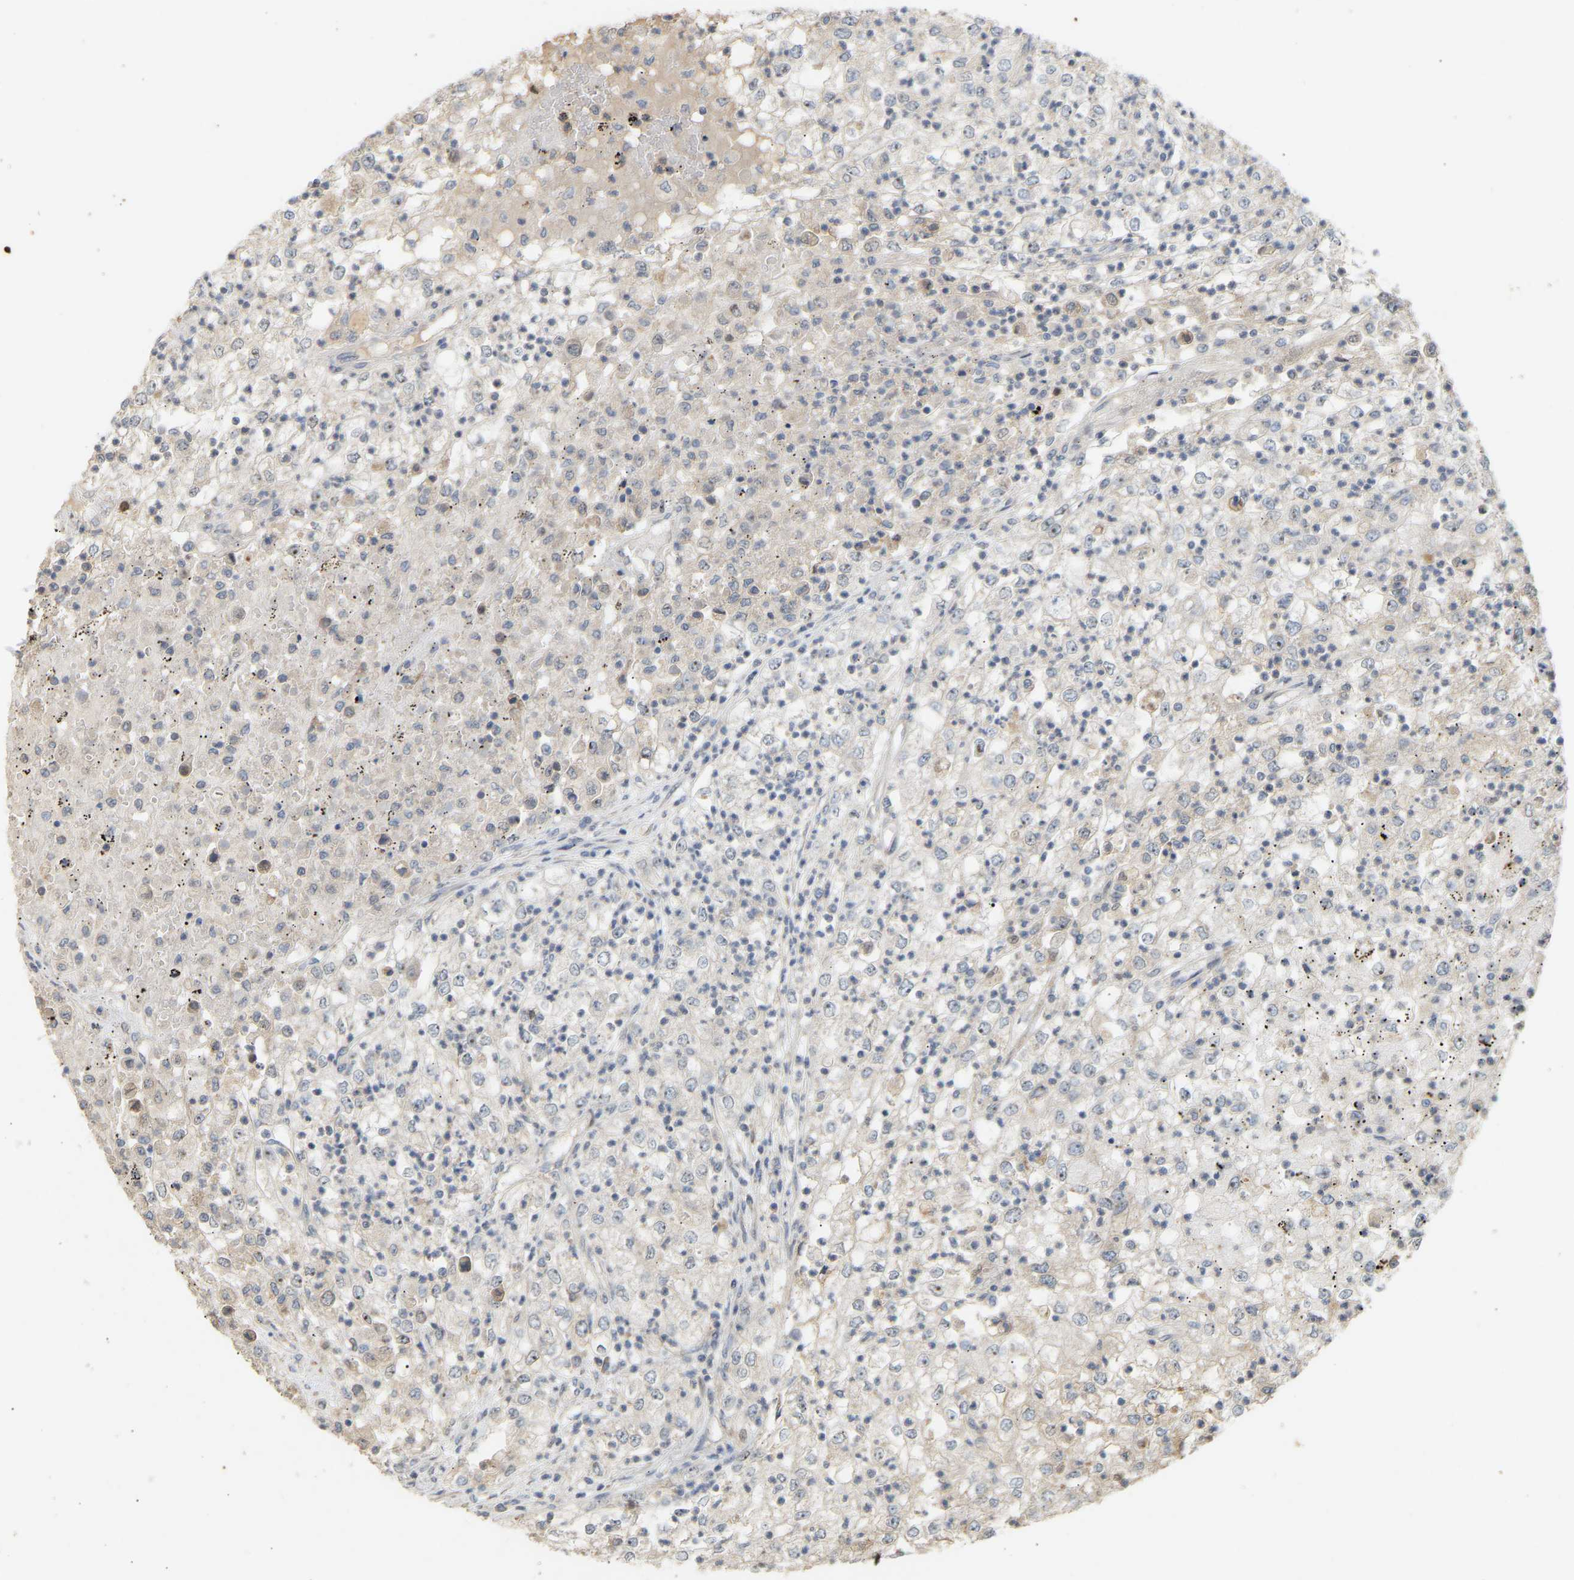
{"staining": {"intensity": "weak", "quantity": "<25%", "location": "cytoplasmic/membranous"}, "tissue": "renal cancer", "cell_type": "Tumor cells", "image_type": "cancer", "snomed": [{"axis": "morphology", "description": "Adenocarcinoma, NOS"}, {"axis": "topography", "description": "Kidney"}], "caption": "IHC of renal cancer displays no expression in tumor cells. The staining is performed using DAB (3,3'-diaminobenzidine) brown chromogen with nuclei counter-stained in using hematoxylin.", "gene": "PTPN4", "patient": {"sex": "female", "age": 54}}